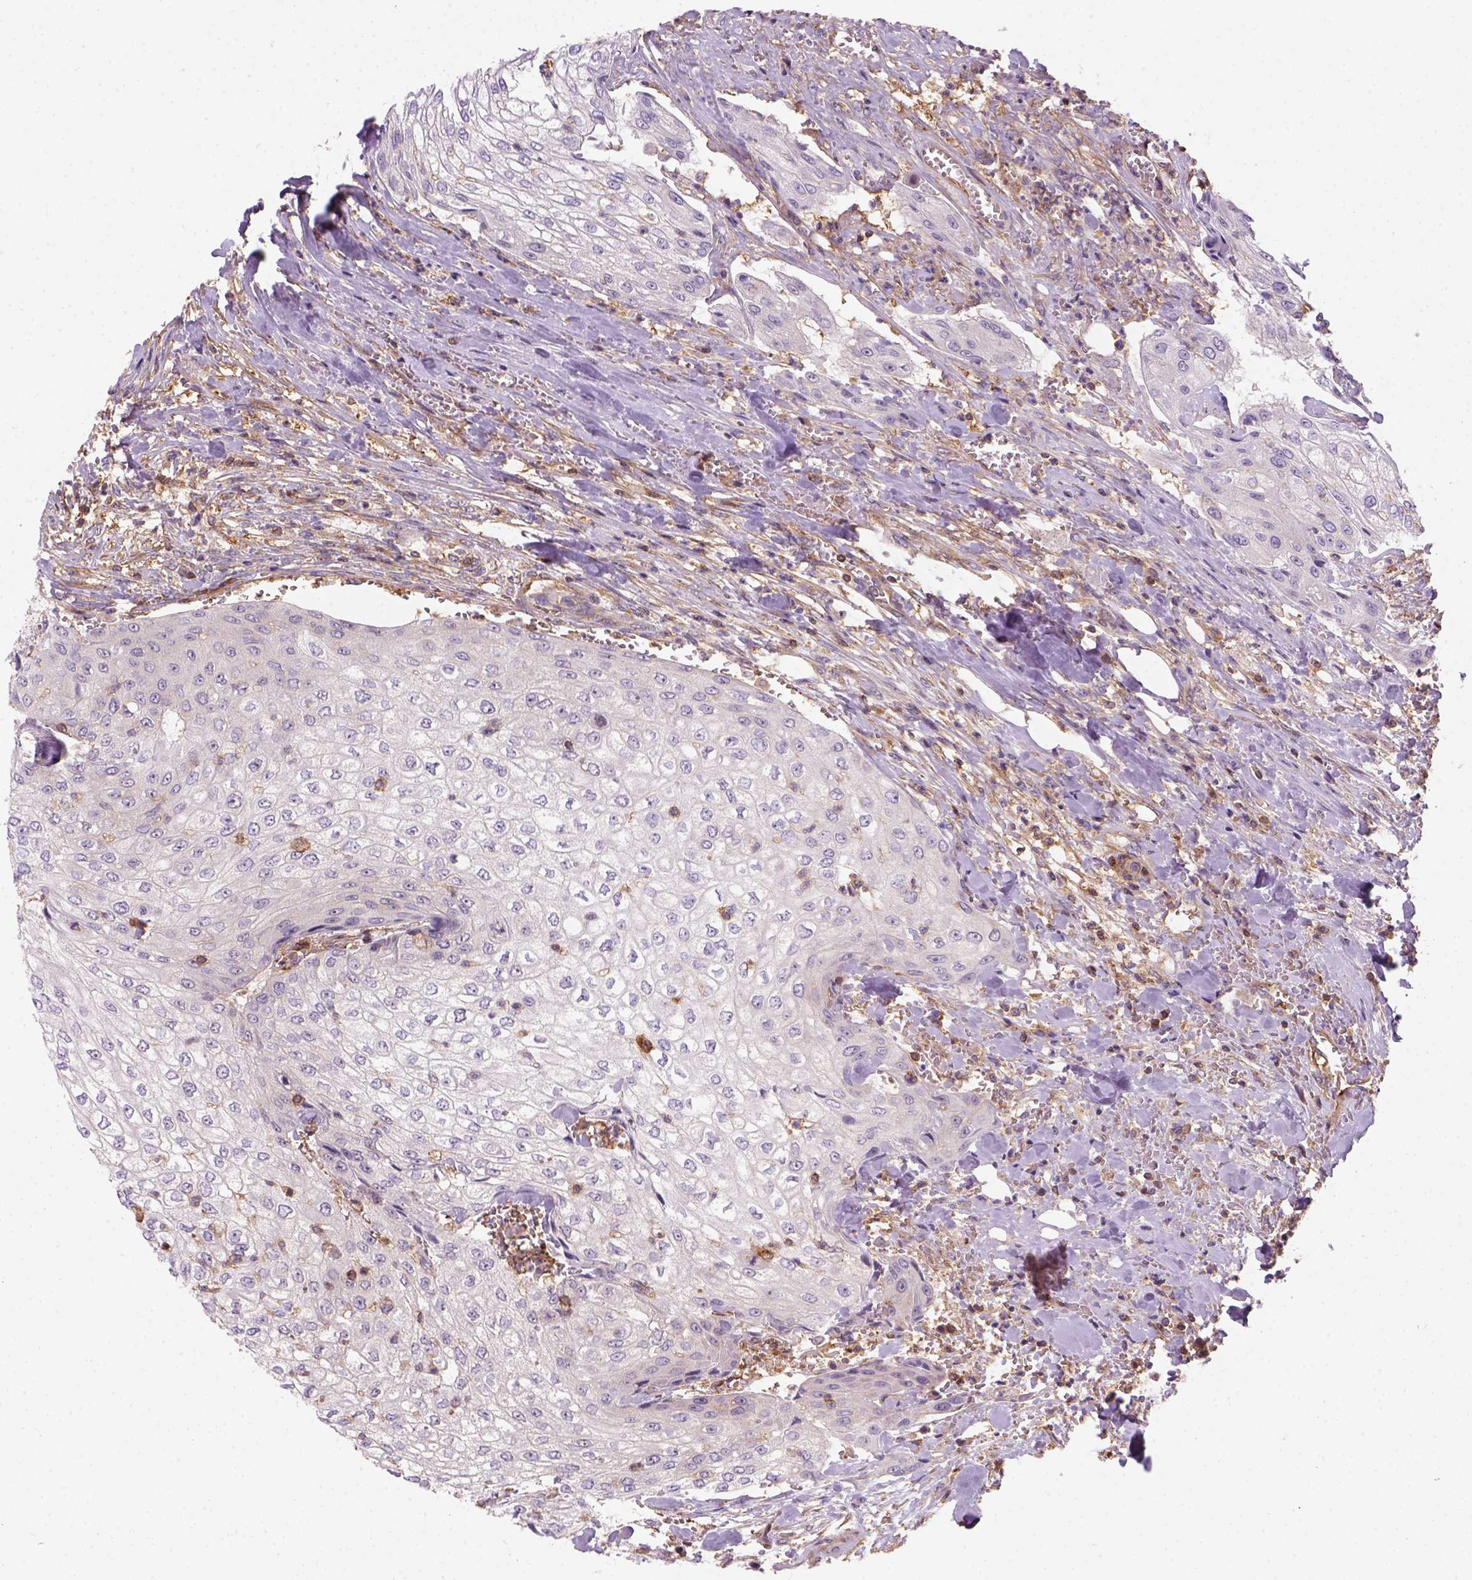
{"staining": {"intensity": "negative", "quantity": "none", "location": "none"}, "tissue": "urothelial cancer", "cell_type": "Tumor cells", "image_type": "cancer", "snomed": [{"axis": "morphology", "description": "Urothelial carcinoma, High grade"}, {"axis": "topography", "description": "Urinary bladder"}], "caption": "This histopathology image is of high-grade urothelial carcinoma stained with IHC to label a protein in brown with the nuclei are counter-stained blue. There is no staining in tumor cells.", "gene": "GPRC5D", "patient": {"sex": "male", "age": 62}}